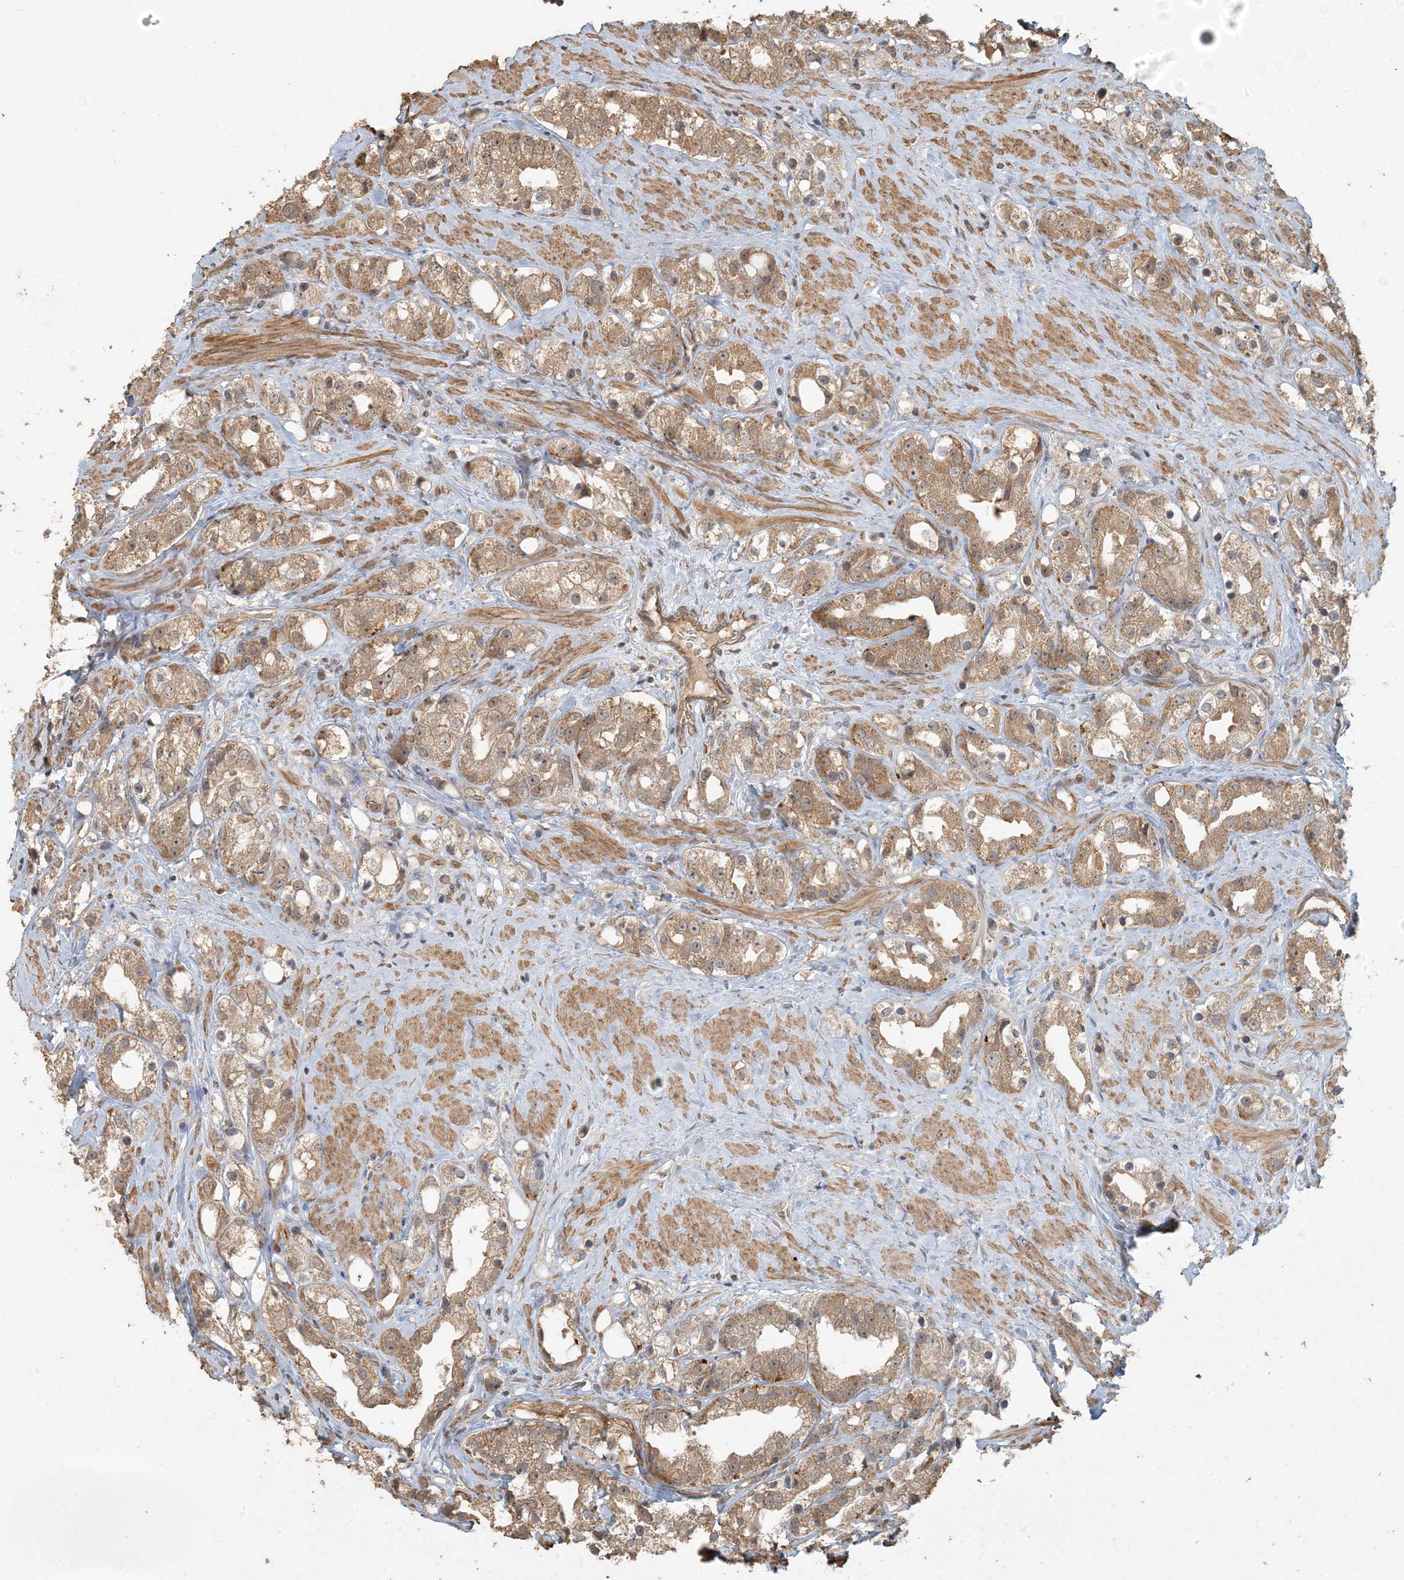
{"staining": {"intensity": "moderate", "quantity": ">75%", "location": "cytoplasmic/membranous"}, "tissue": "prostate cancer", "cell_type": "Tumor cells", "image_type": "cancer", "snomed": [{"axis": "morphology", "description": "Adenocarcinoma, NOS"}, {"axis": "topography", "description": "Prostate"}], "caption": "IHC of adenocarcinoma (prostate) demonstrates medium levels of moderate cytoplasmic/membranous expression in approximately >75% of tumor cells. The staining was performed using DAB (3,3'-diaminobenzidine) to visualize the protein expression in brown, while the nuclei were stained in blue with hematoxylin (Magnification: 20x).", "gene": "AK9", "patient": {"sex": "male", "age": 79}}